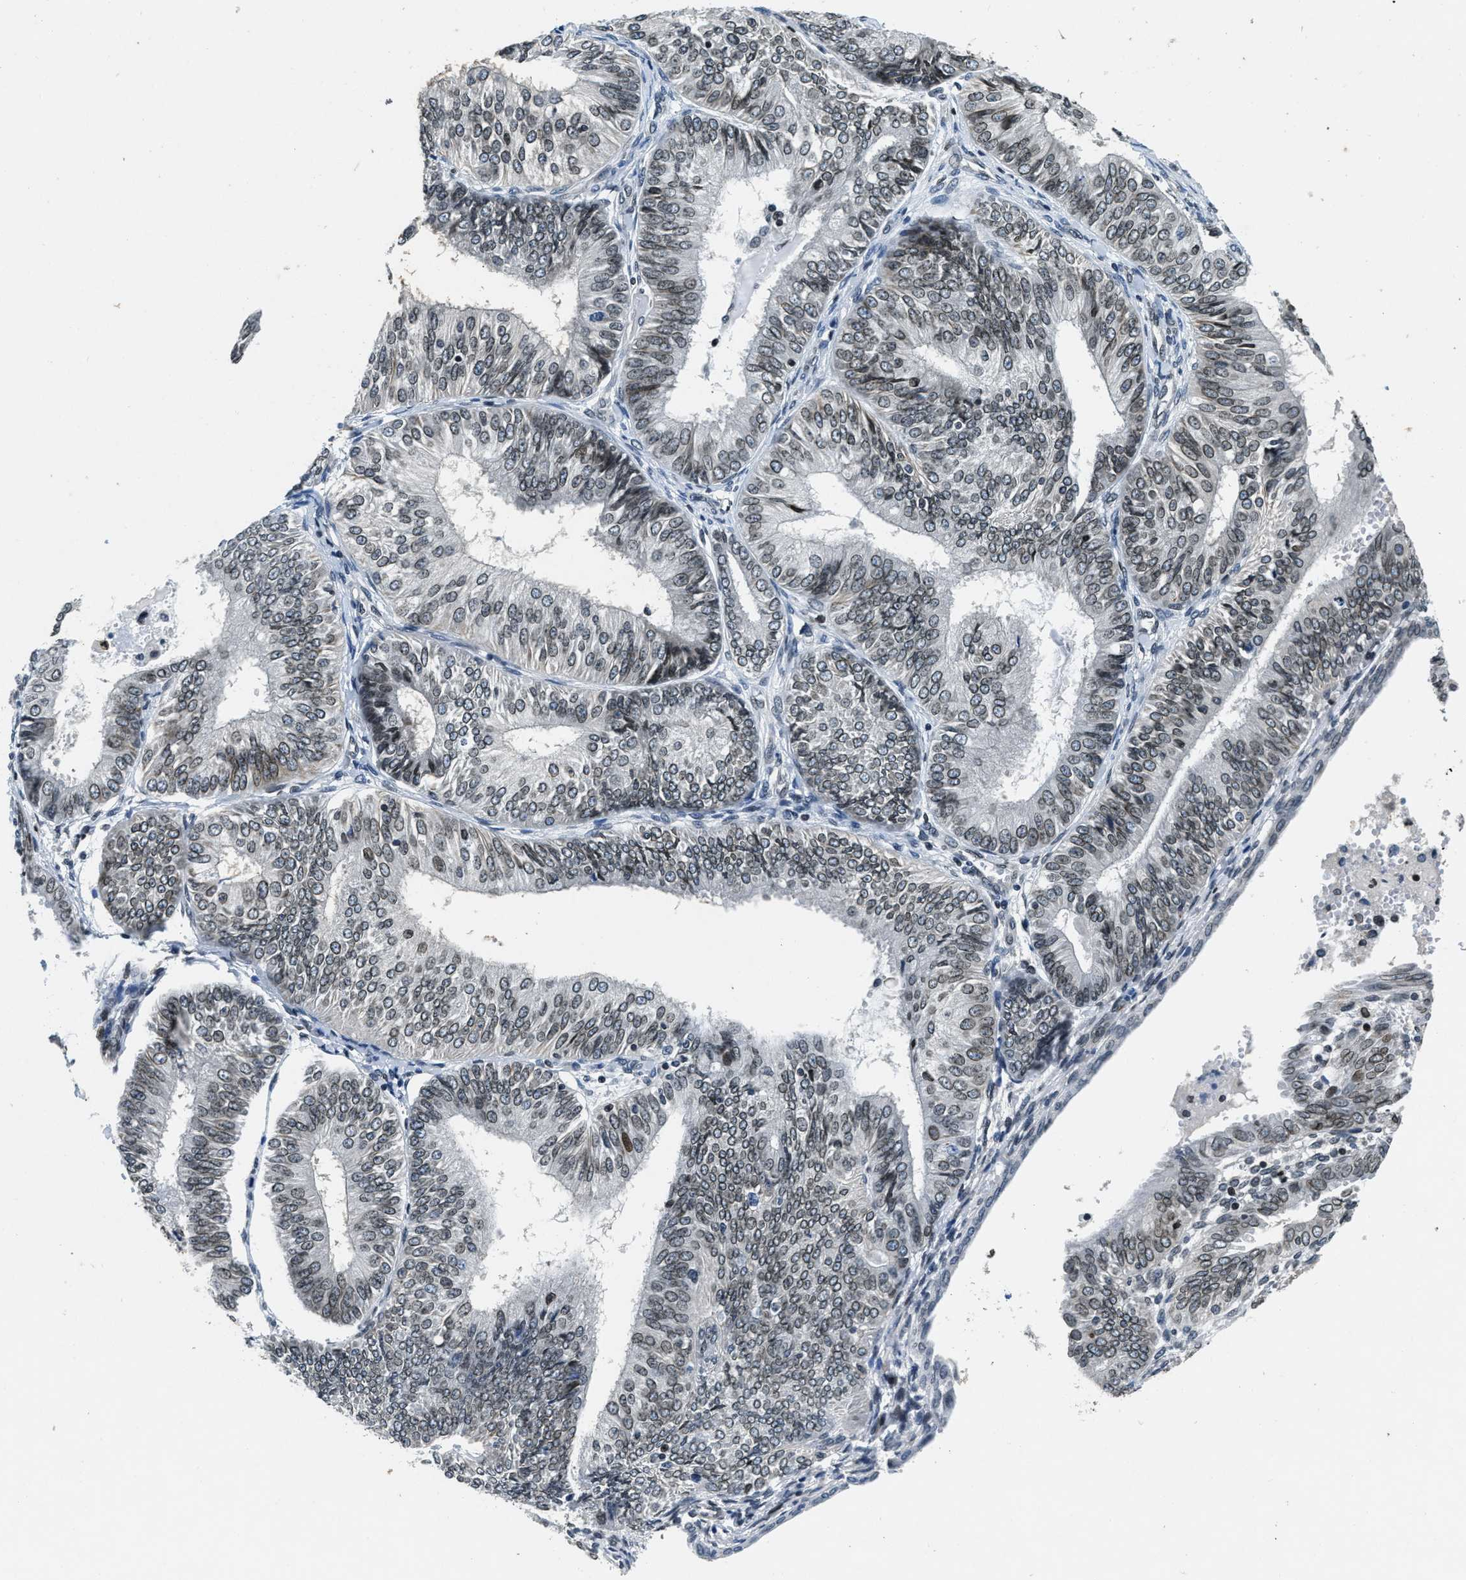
{"staining": {"intensity": "weak", "quantity": ">75%", "location": "nuclear"}, "tissue": "endometrial cancer", "cell_type": "Tumor cells", "image_type": "cancer", "snomed": [{"axis": "morphology", "description": "Adenocarcinoma, NOS"}, {"axis": "topography", "description": "Endometrium"}], "caption": "Immunohistochemical staining of endometrial cancer exhibits low levels of weak nuclear protein staining in about >75% of tumor cells. The staining is performed using DAB brown chromogen to label protein expression. The nuclei are counter-stained blue using hematoxylin.", "gene": "ZC3HC1", "patient": {"sex": "female", "age": 58}}